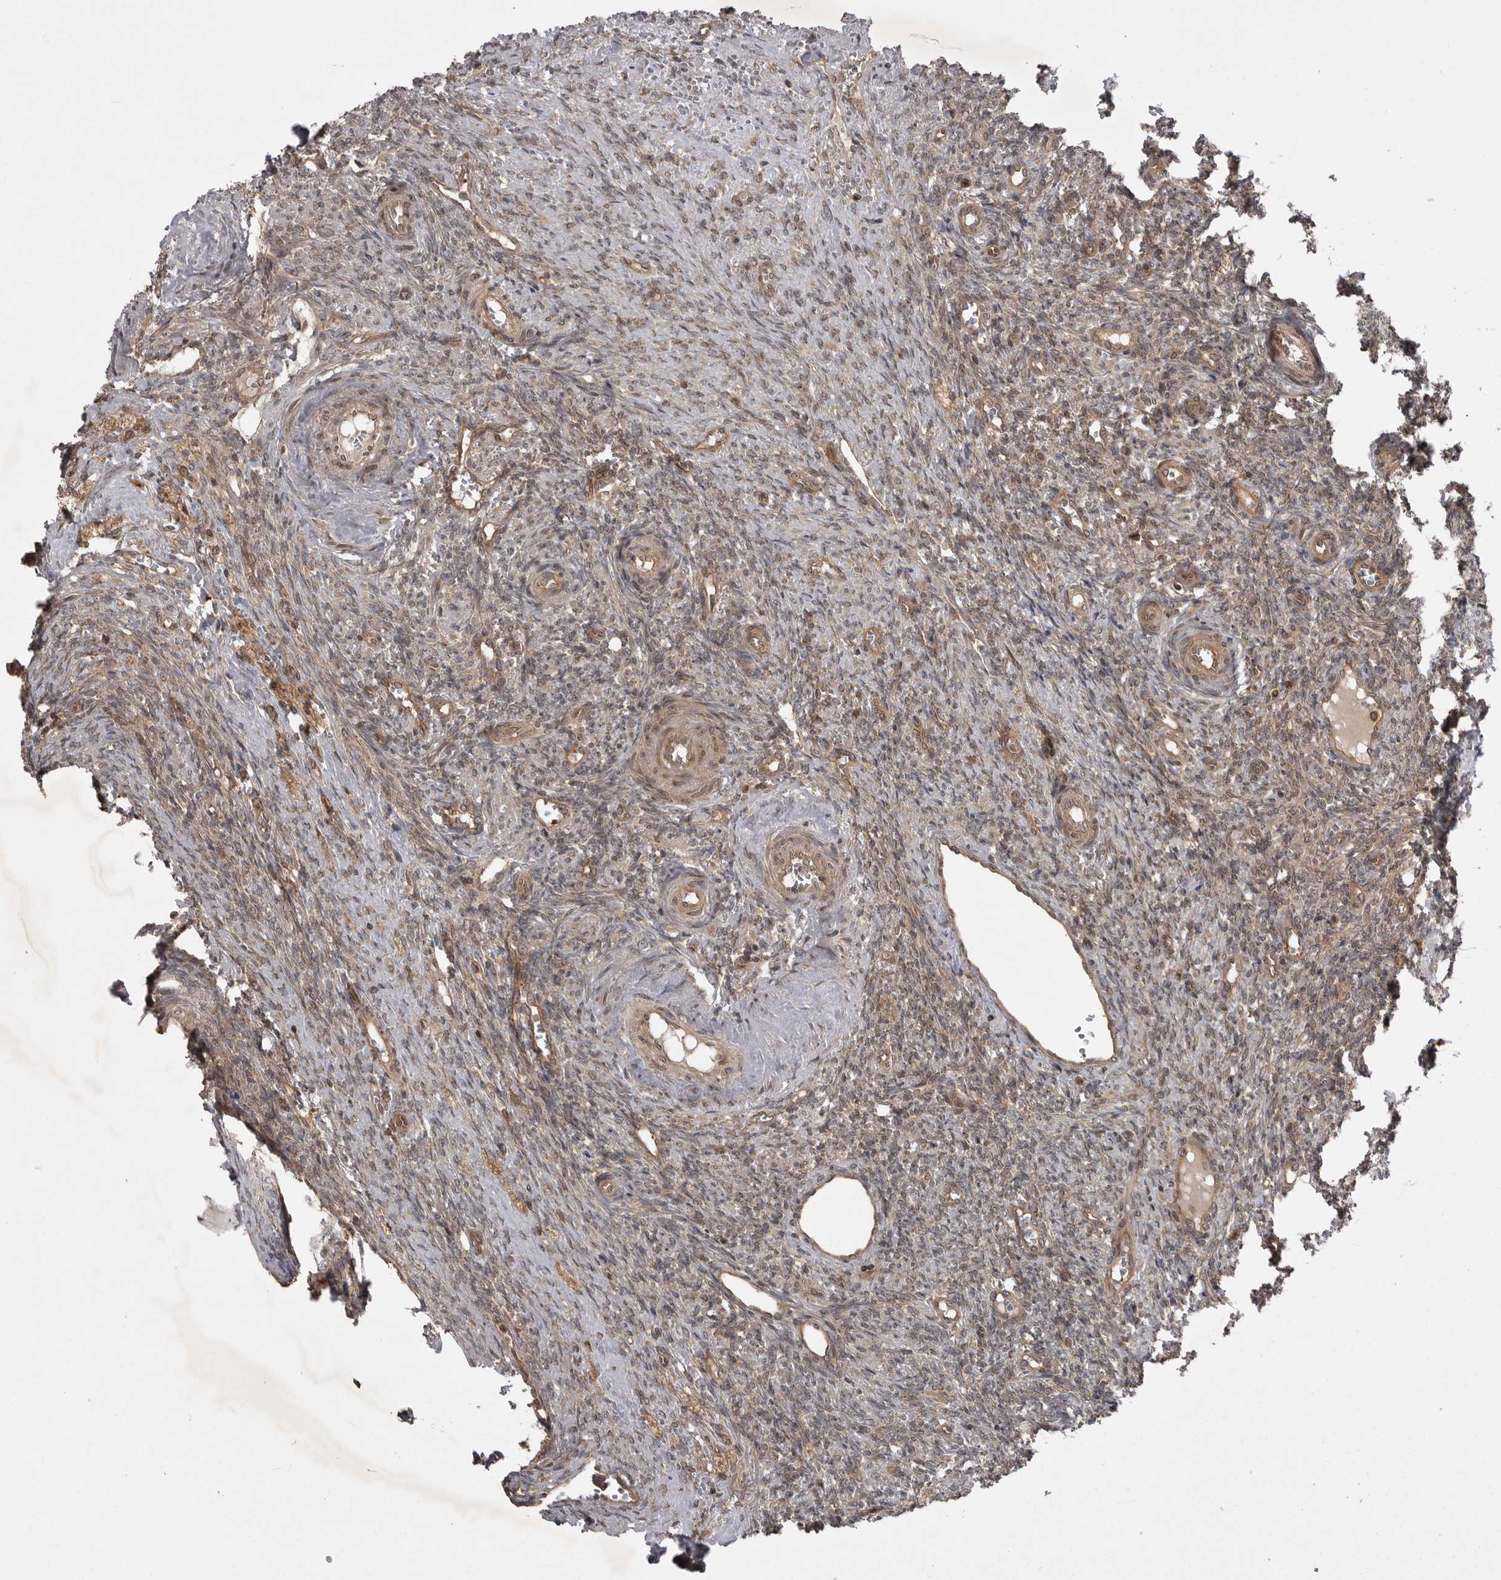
{"staining": {"intensity": "weak", "quantity": ">75%", "location": "cytoplasmic/membranous"}, "tissue": "ovary", "cell_type": "Ovarian stroma cells", "image_type": "normal", "snomed": [{"axis": "morphology", "description": "Normal tissue, NOS"}, {"axis": "topography", "description": "Ovary"}], "caption": "Immunohistochemistry (IHC) image of unremarkable ovary stained for a protein (brown), which demonstrates low levels of weak cytoplasmic/membranous staining in approximately >75% of ovarian stroma cells.", "gene": "STK24", "patient": {"sex": "female", "age": 41}}